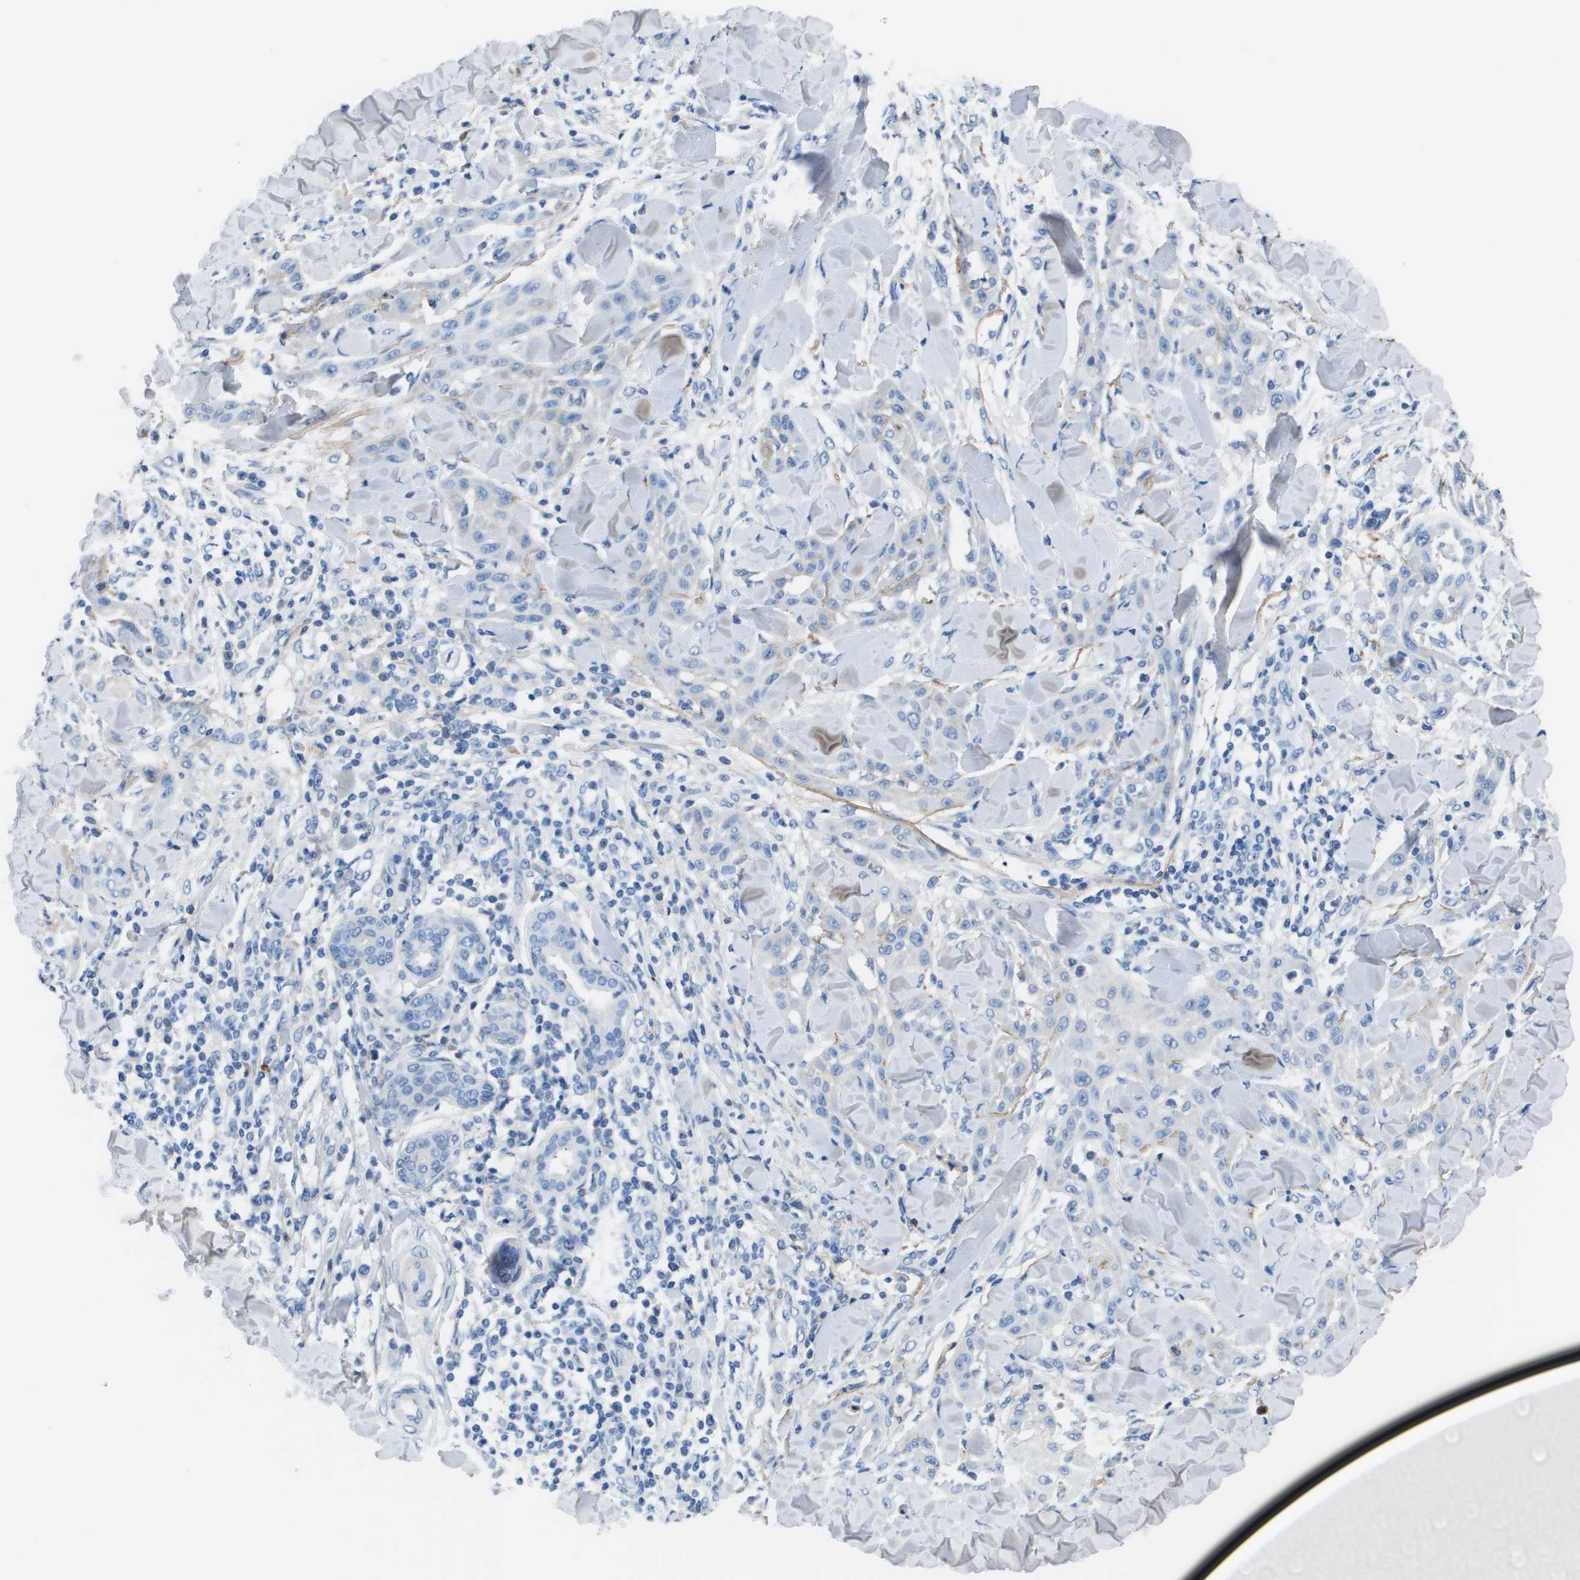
{"staining": {"intensity": "negative", "quantity": "none", "location": "none"}, "tissue": "skin cancer", "cell_type": "Tumor cells", "image_type": "cancer", "snomed": [{"axis": "morphology", "description": "Squamous cell carcinoma, NOS"}, {"axis": "topography", "description": "Skin"}], "caption": "Skin squamous cell carcinoma was stained to show a protein in brown. There is no significant expression in tumor cells. The staining was performed using DAB (3,3'-diaminobenzidine) to visualize the protein expression in brown, while the nuclei were stained in blue with hematoxylin (Magnification: 20x).", "gene": "VTN", "patient": {"sex": "male", "age": 24}}